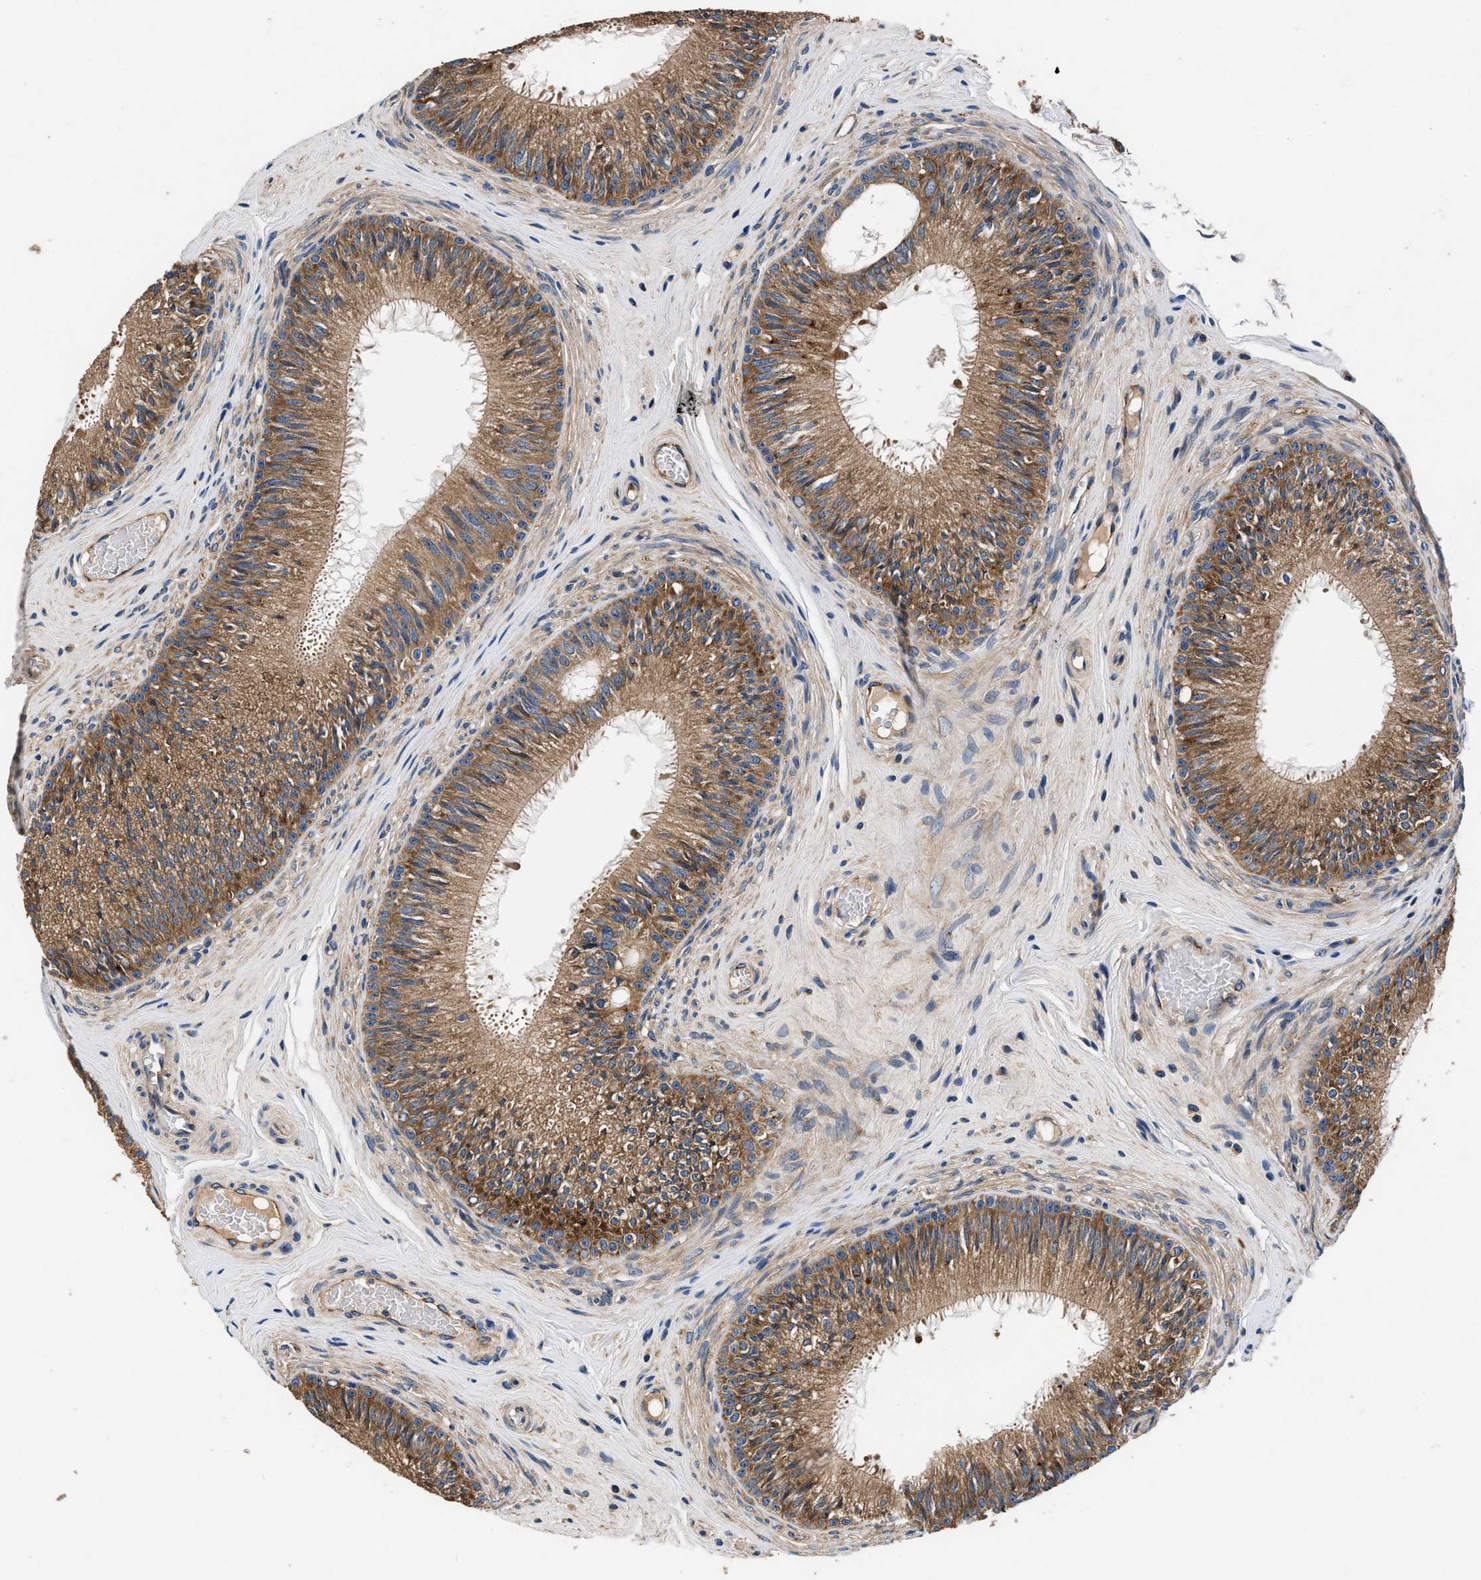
{"staining": {"intensity": "moderate", "quantity": ">75%", "location": "cytoplasmic/membranous"}, "tissue": "epididymis", "cell_type": "Glandular cells", "image_type": "normal", "snomed": [{"axis": "morphology", "description": "Normal tissue, NOS"}, {"axis": "topography", "description": "Testis"}, {"axis": "topography", "description": "Epididymis"}], "caption": "Human epididymis stained with a protein marker shows moderate staining in glandular cells.", "gene": "DHRS7B", "patient": {"sex": "male", "age": 36}}